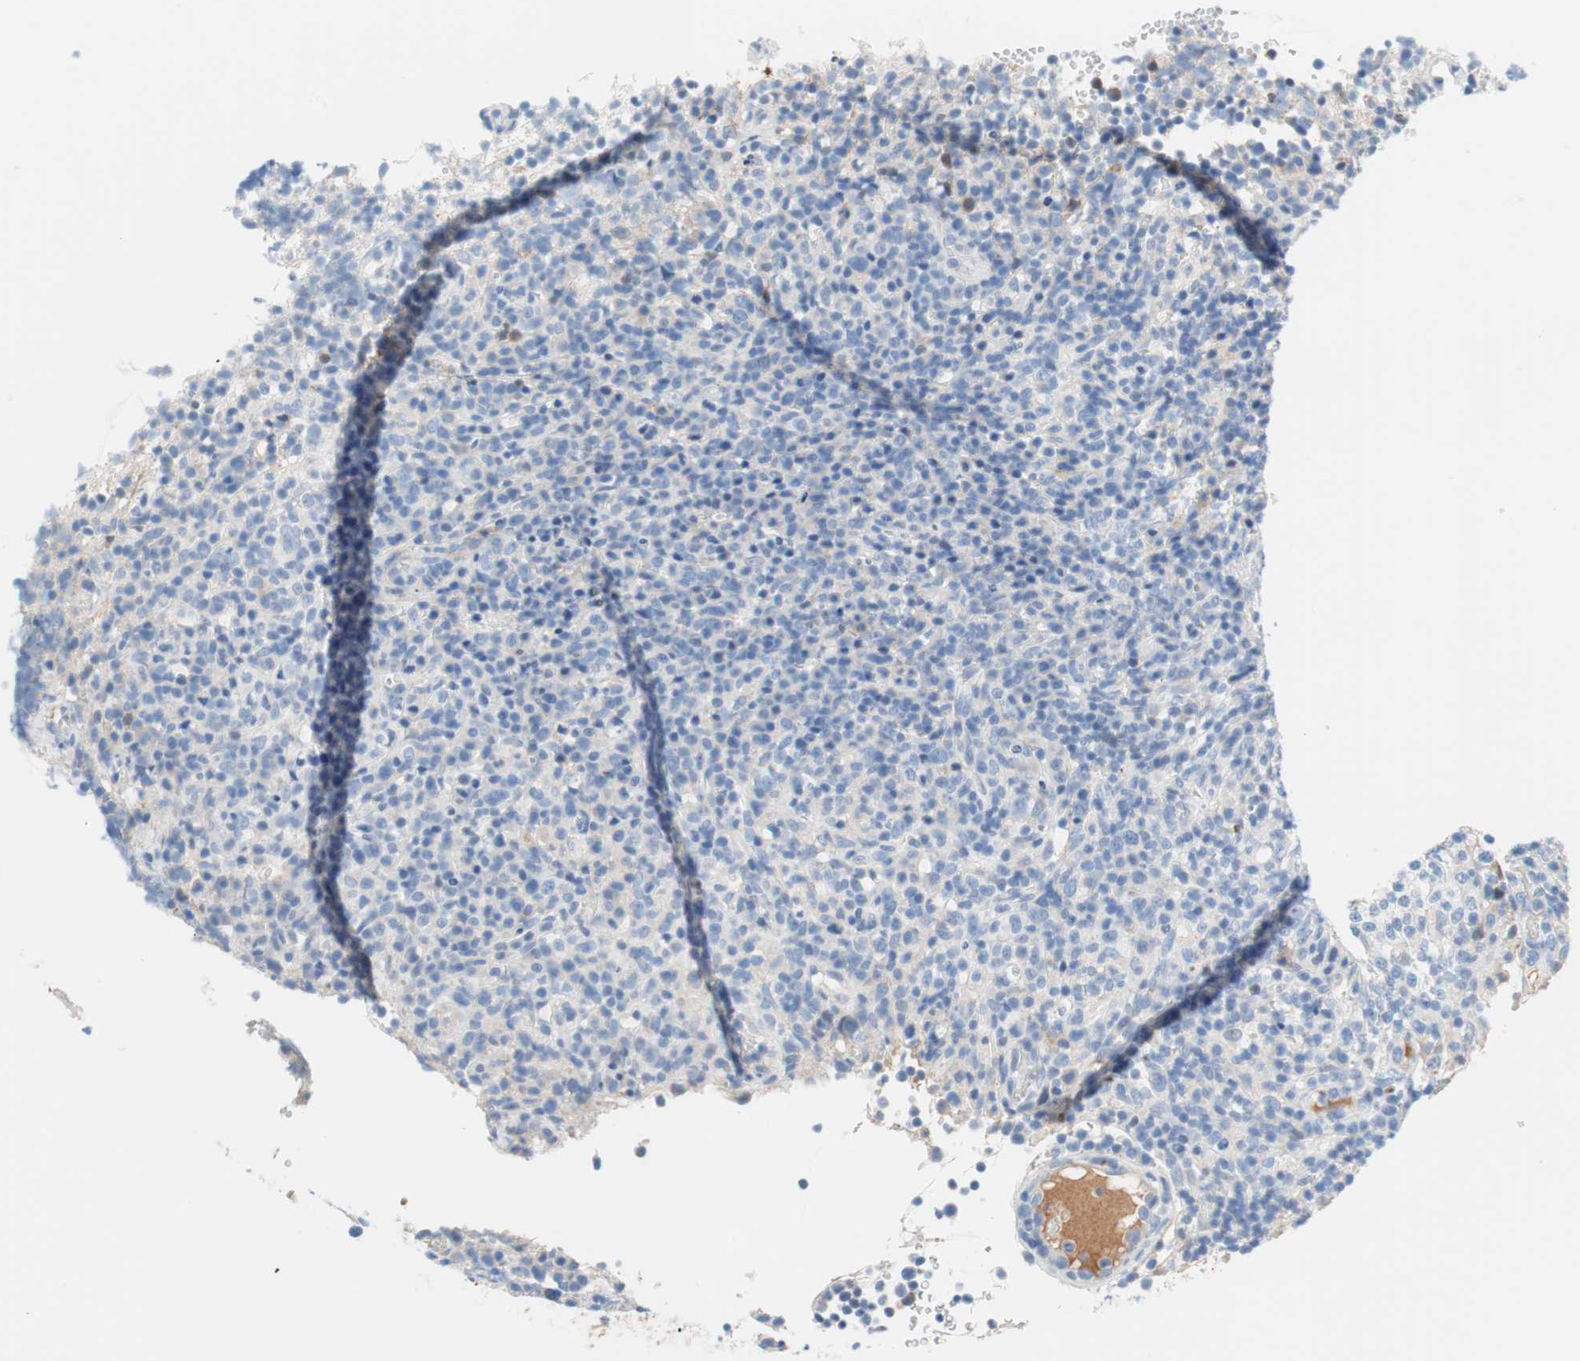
{"staining": {"intensity": "negative", "quantity": "none", "location": "none"}, "tissue": "lymphoma", "cell_type": "Tumor cells", "image_type": "cancer", "snomed": [{"axis": "morphology", "description": "Malignant lymphoma, non-Hodgkin's type, High grade"}, {"axis": "topography", "description": "Lymph node"}], "caption": "Immunohistochemistry of human high-grade malignant lymphoma, non-Hodgkin's type demonstrates no staining in tumor cells.", "gene": "RBP4", "patient": {"sex": "female", "age": 76}}